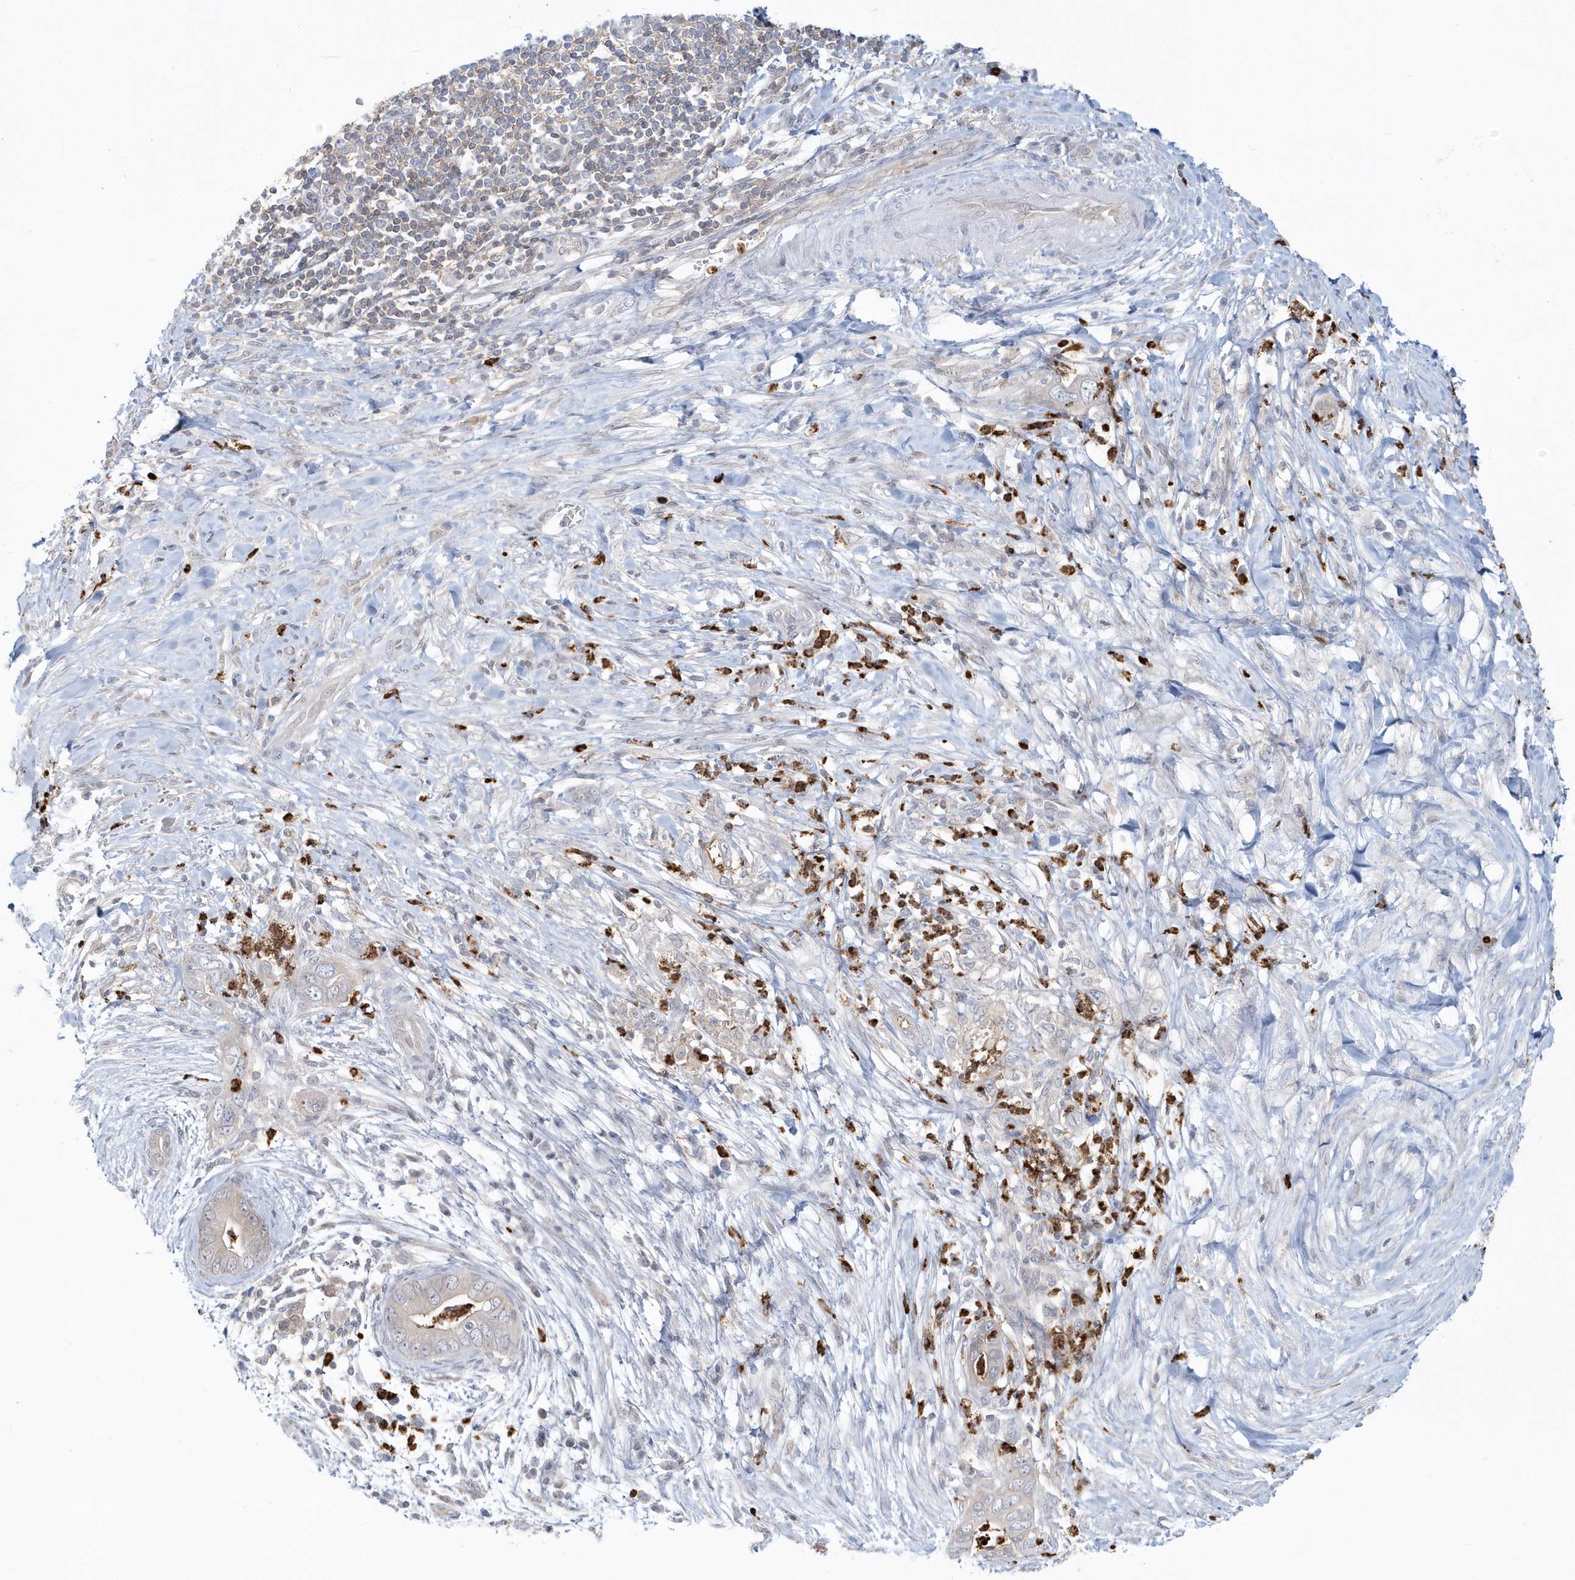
{"staining": {"intensity": "negative", "quantity": "none", "location": "none"}, "tissue": "pancreatic cancer", "cell_type": "Tumor cells", "image_type": "cancer", "snomed": [{"axis": "morphology", "description": "Adenocarcinoma, NOS"}, {"axis": "topography", "description": "Pancreas"}], "caption": "This is an IHC photomicrograph of pancreatic cancer. There is no positivity in tumor cells.", "gene": "RNF7", "patient": {"sex": "male", "age": 75}}